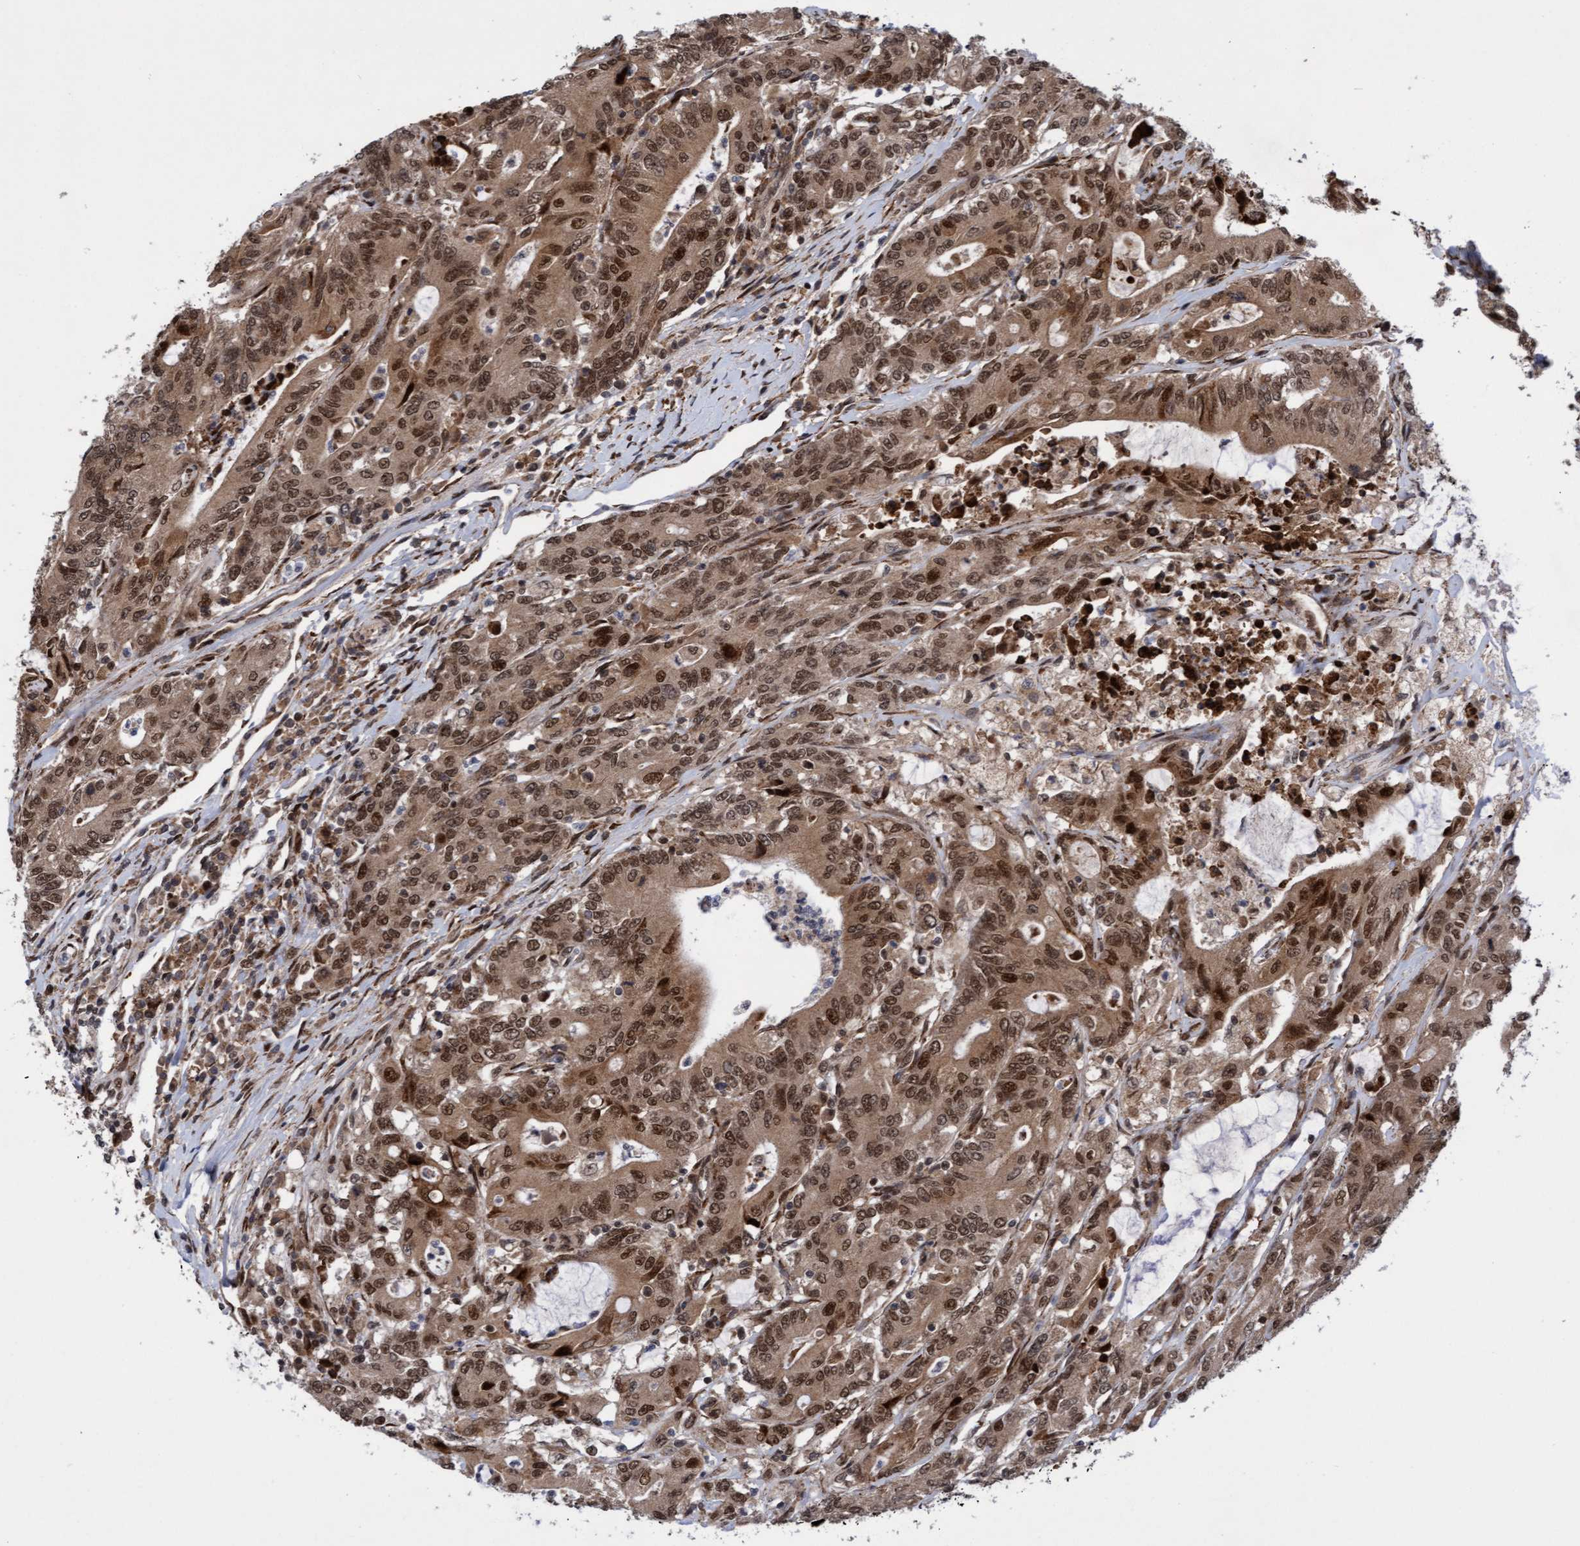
{"staining": {"intensity": "moderate", "quantity": ">75%", "location": "cytoplasmic/membranous,nuclear"}, "tissue": "colorectal cancer", "cell_type": "Tumor cells", "image_type": "cancer", "snomed": [{"axis": "morphology", "description": "Adenocarcinoma, NOS"}, {"axis": "topography", "description": "Colon"}], "caption": "Immunohistochemical staining of colorectal adenocarcinoma displays medium levels of moderate cytoplasmic/membranous and nuclear protein staining in about >75% of tumor cells. The protein is stained brown, and the nuclei are stained in blue (DAB (3,3'-diaminobenzidine) IHC with brightfield microscopy, high magnification).", "gene": "TANC2", "patient": {"sex": "female", "age": 77}}